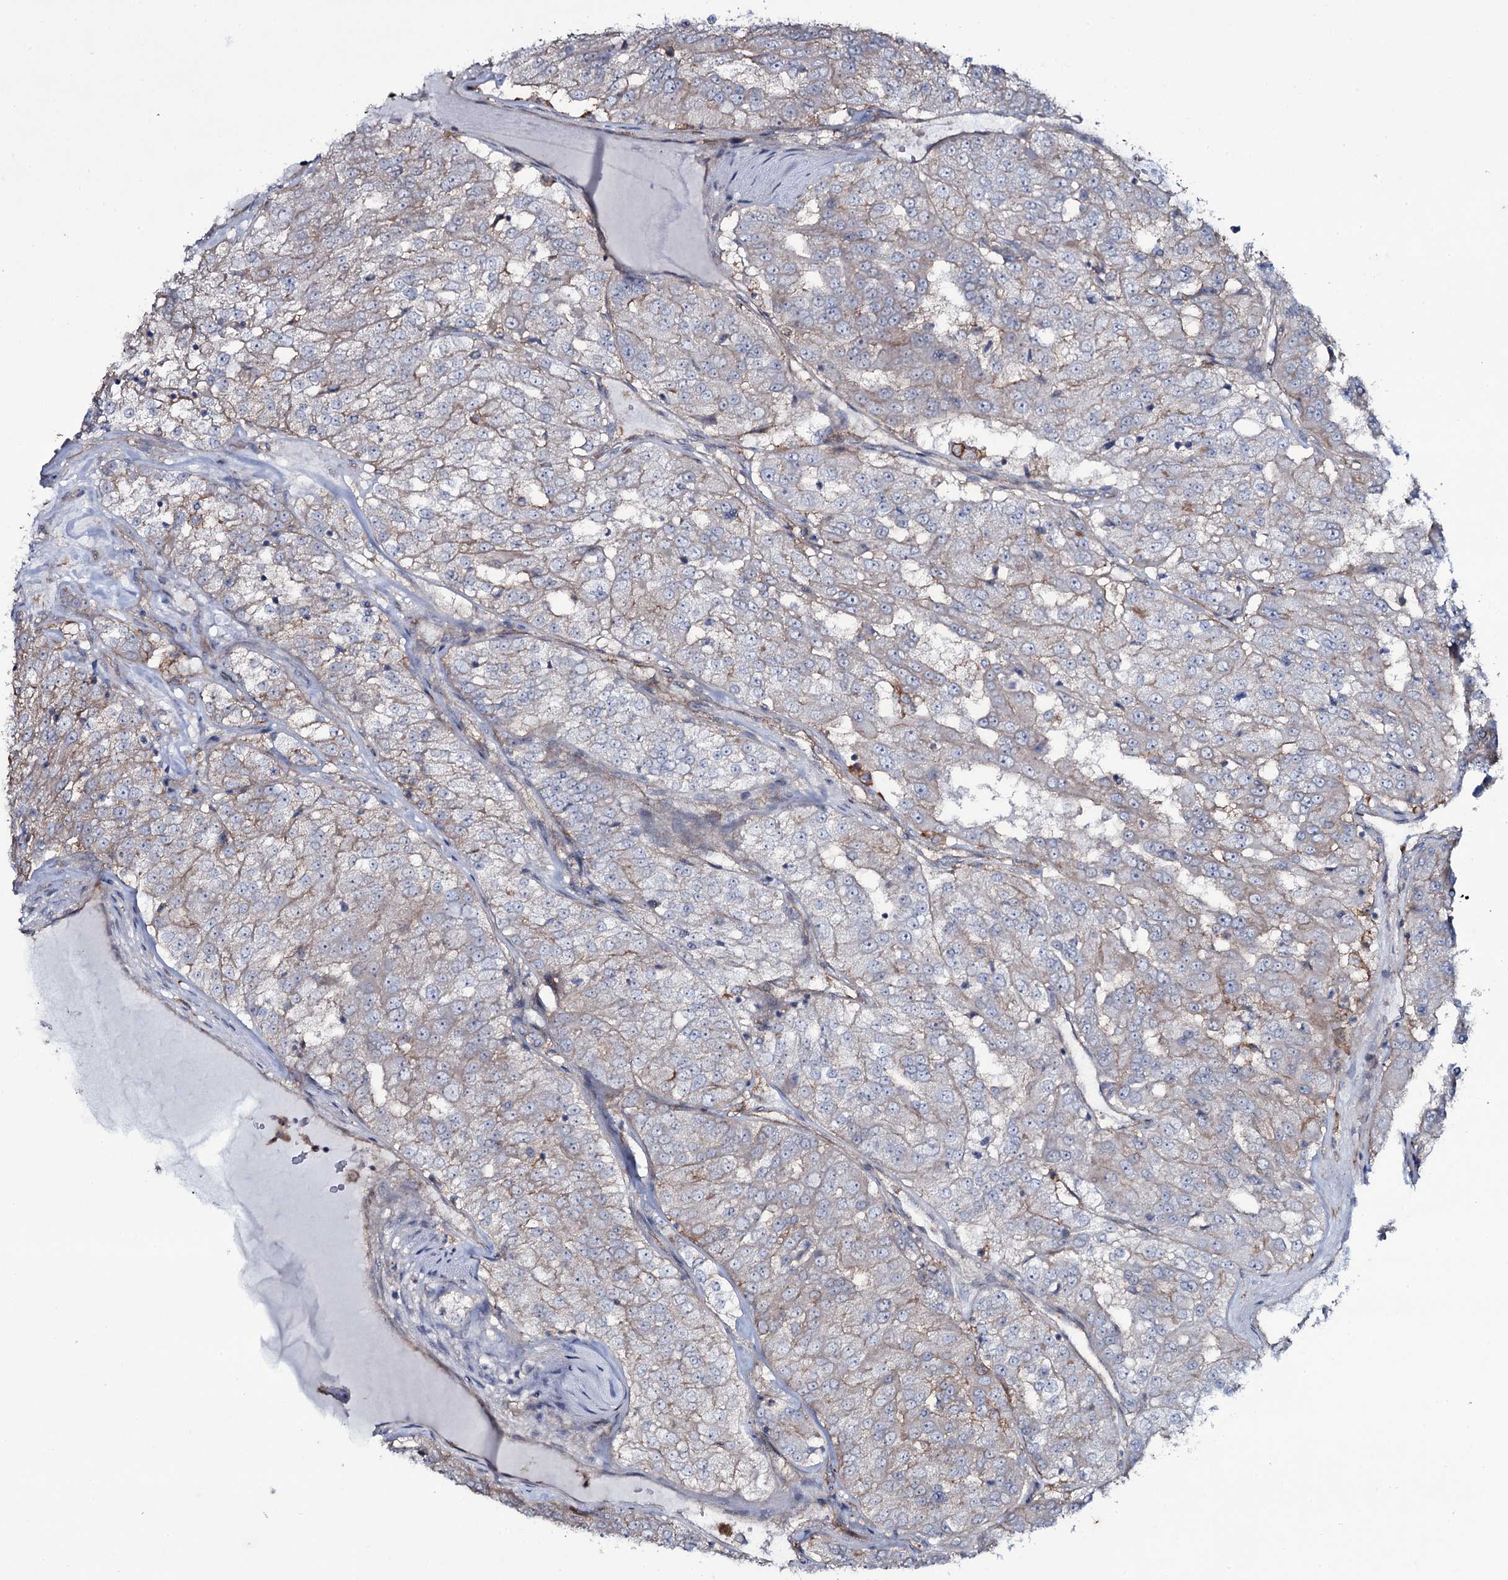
{"staining": {"intensity": "weak", "quantity": "<25%", "location": "cytoplasmic/membranous"}, "tissue": "renal cancer", "cell_type": "Tumor cells", "image_type": "cancer", "snomed": [{"axis": "morphology", "description": "Adenocarcinoma, NOS"}, {"axis": "topography", "description": "Kidney"}], "caption": "Immunohistochemistry image of neoplastic tissue: renal cancer (adenocarcinoma) stained with DAB (3,3'-diaminobenzidine) reveals no significant protein expression in tumor cells.", "gene": "SNAP23", "patient": {"sex": "female", "age": 63}}